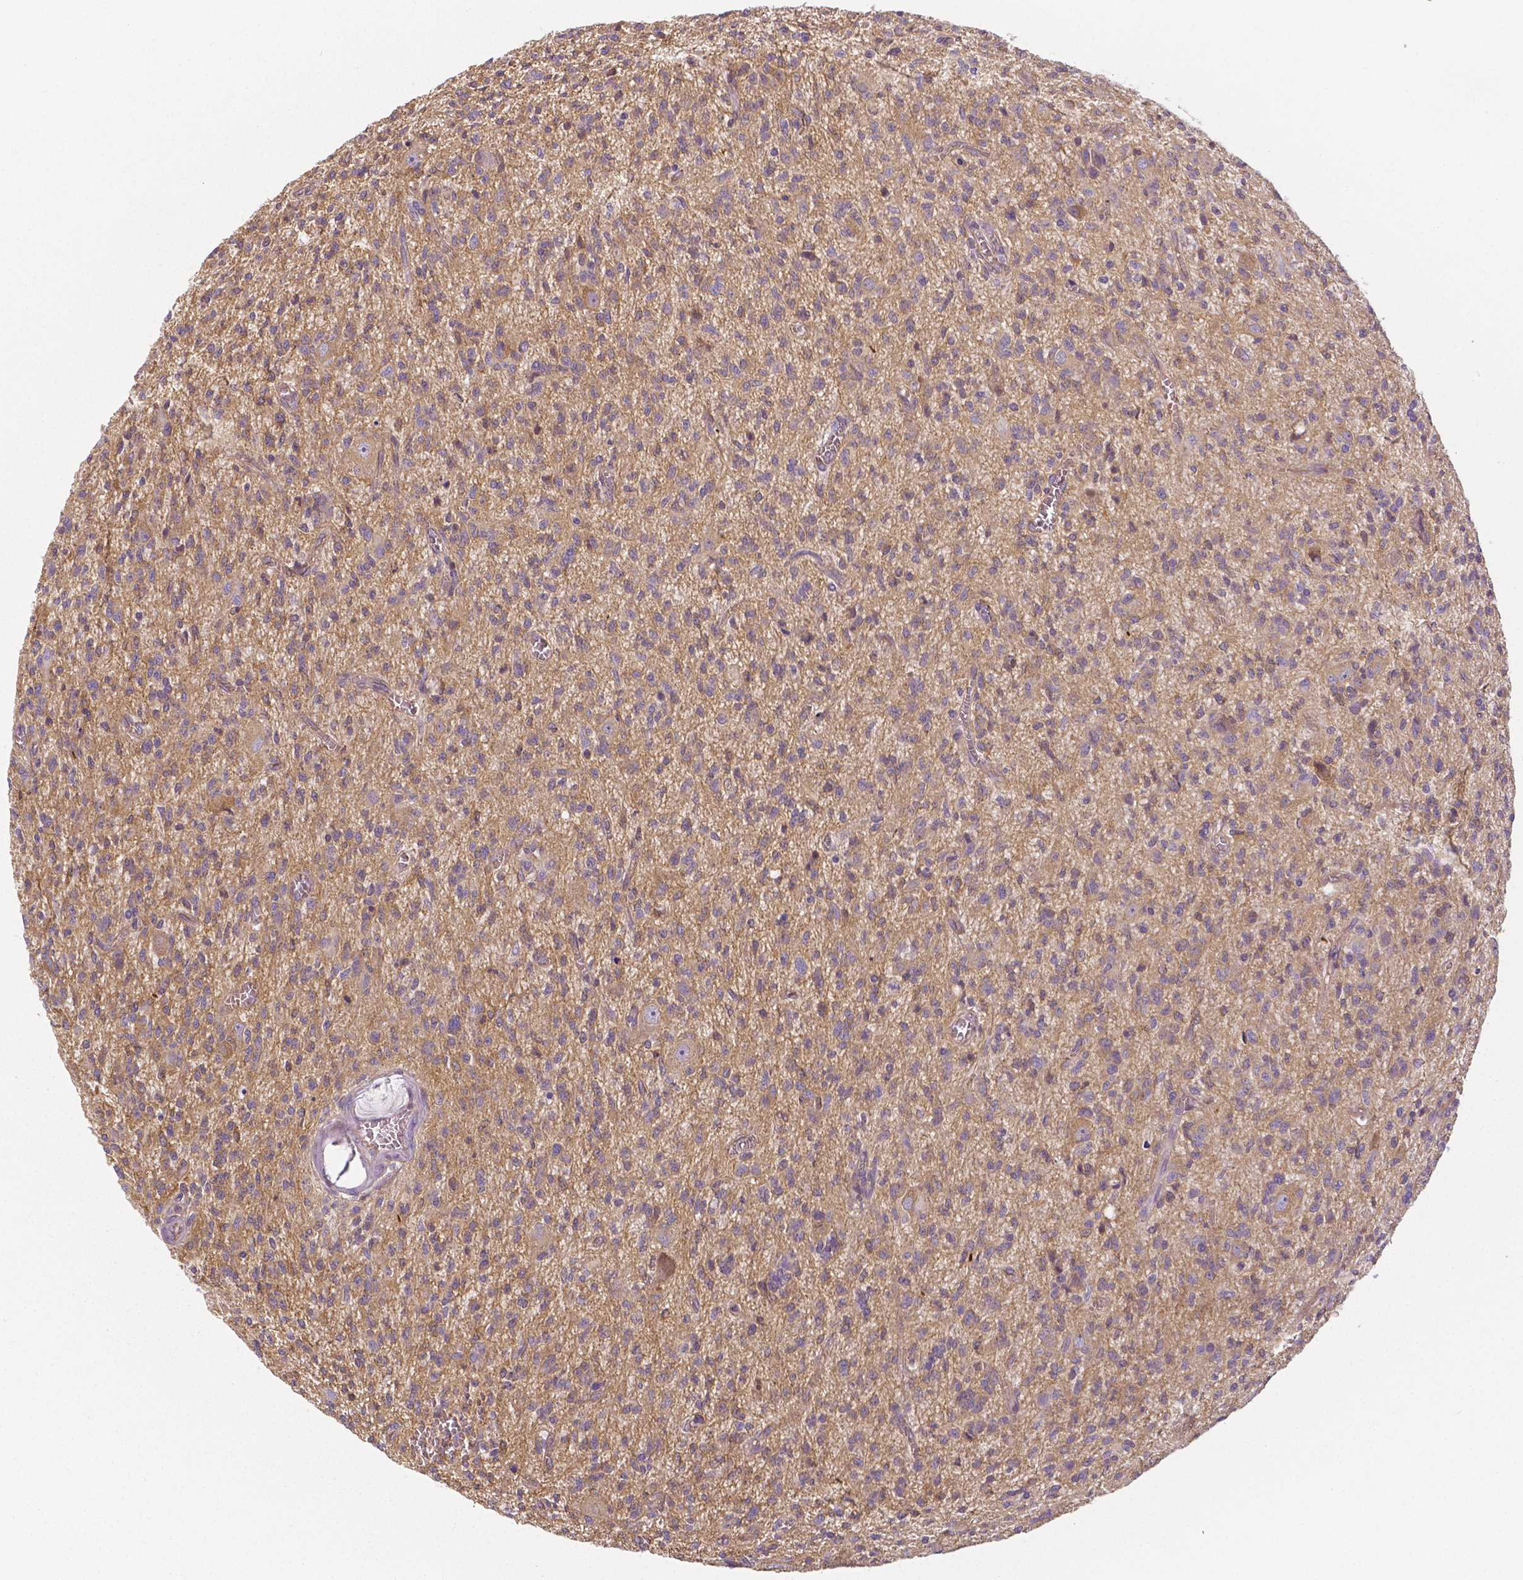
{"staining": {"intensity": "negative", "quantity": "none", "location": "none"}, "tissue": "glioma", "cell_type": "Tumor cells", "image_type": "cancer", "snomed": [{"axis": "morphology", "description": "Glioma, malignant, Low grade"}, {"axis": "topography", "description": "Brain"}], "caption": "The IHC histopathology image has no significant positivity in tumor cells of malignant low-grade glioma tissue. (Stains: DAB immunohistochemistry (IHC) with hematoxylin counter stain, Microscopy: brightfield microscopy at high magnification).", "gene": "CRMP1", "patient": {"sex": "male", "age": 64}}